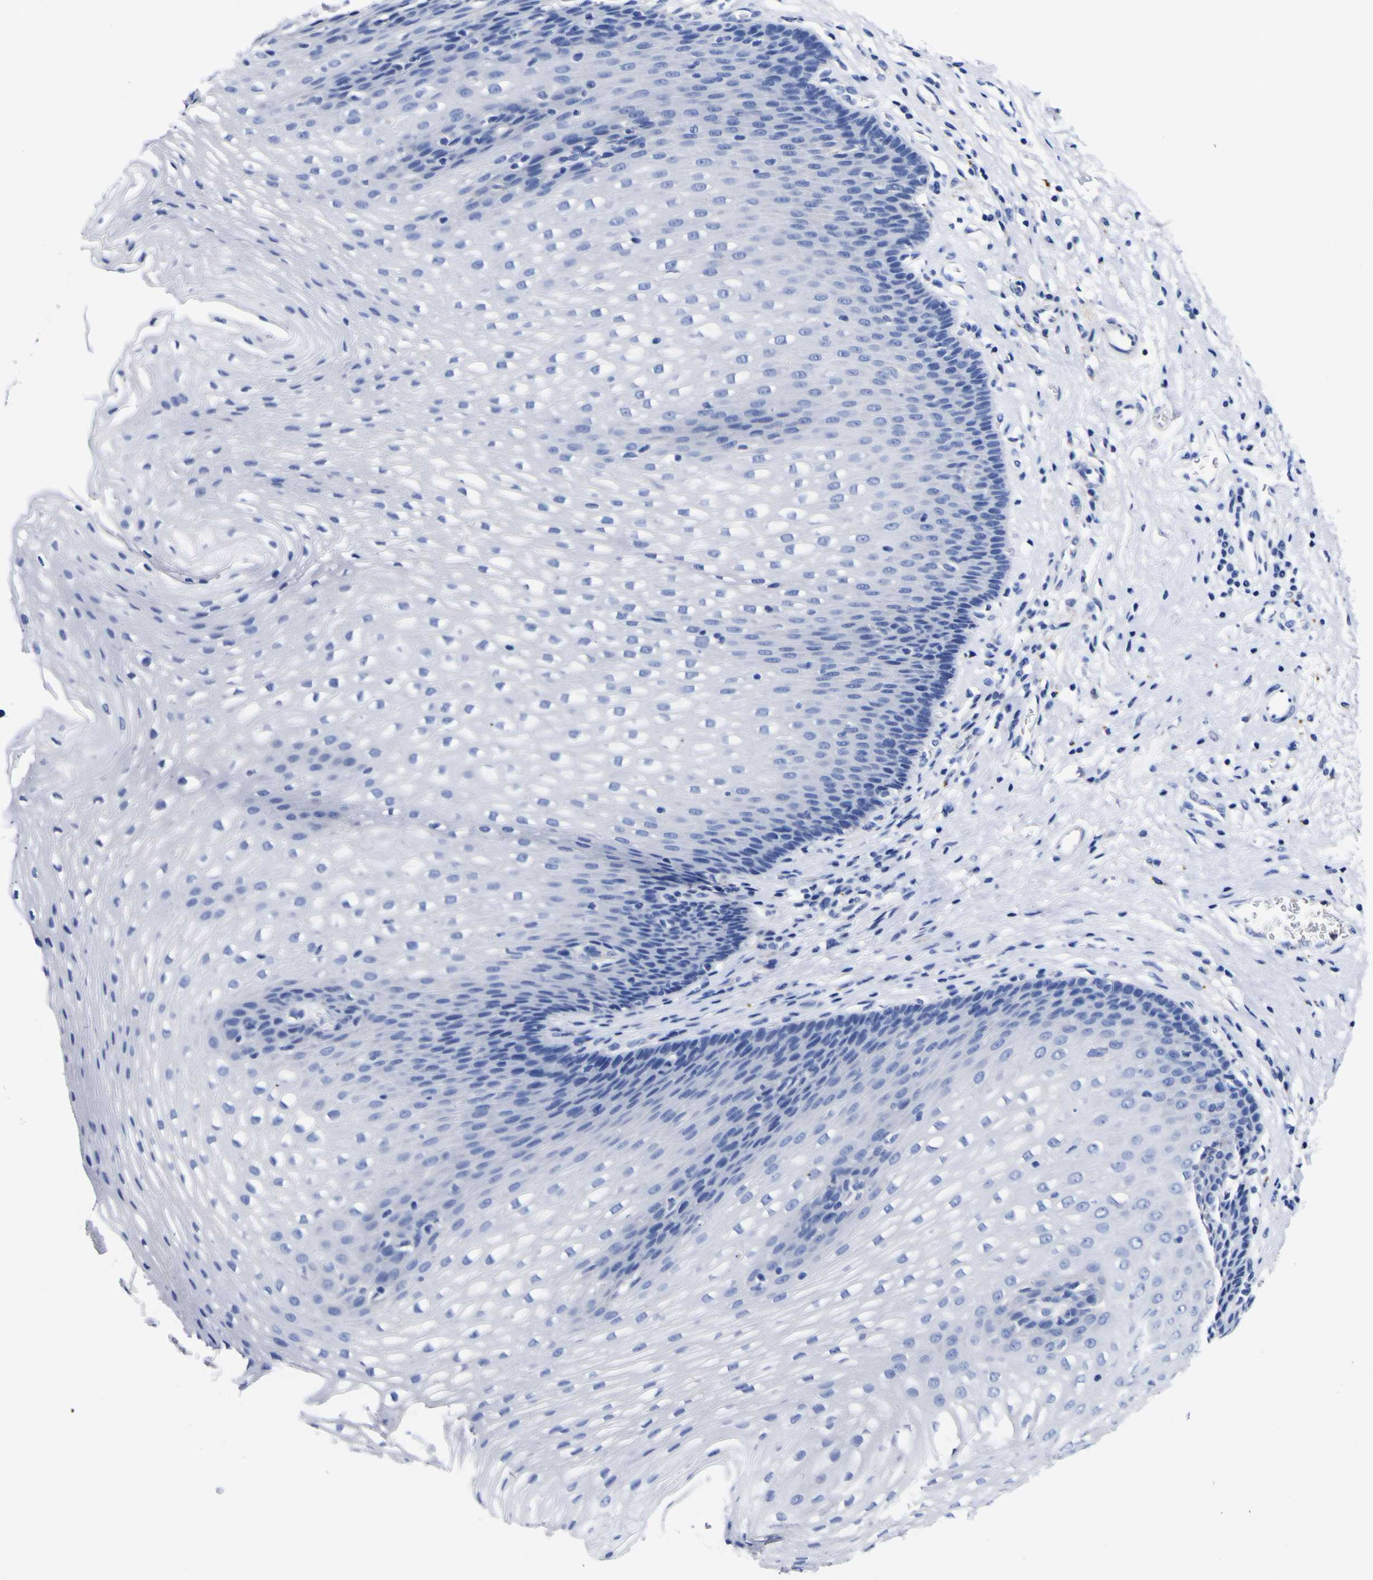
{"staining": {"intensity": "negative", "quantity": "none", "location": "none"}, "tissue": "esophagus", "cell_type": "Squamous epithelial cells", "image_type": "normal", "snomed": [{"axis": "morphology", "description": "Normal tissue, NOS"}, {"axis": "topography", "description": "Esophagus"}], "caption": "DAB (3,3'-diaminobenzidine) immunohistochemical staining of benign esophagus displays no significant expression in squamous epithelial cells. The staining was performed using DAB (3,3'-diaminobenzidine) to visualize the protein expression in brown, while the nuclei were stained in blue with hematoxylin (Magnification: 20x).", "gene": "HLA", "patient": {"sex": "male", "age": 48}}